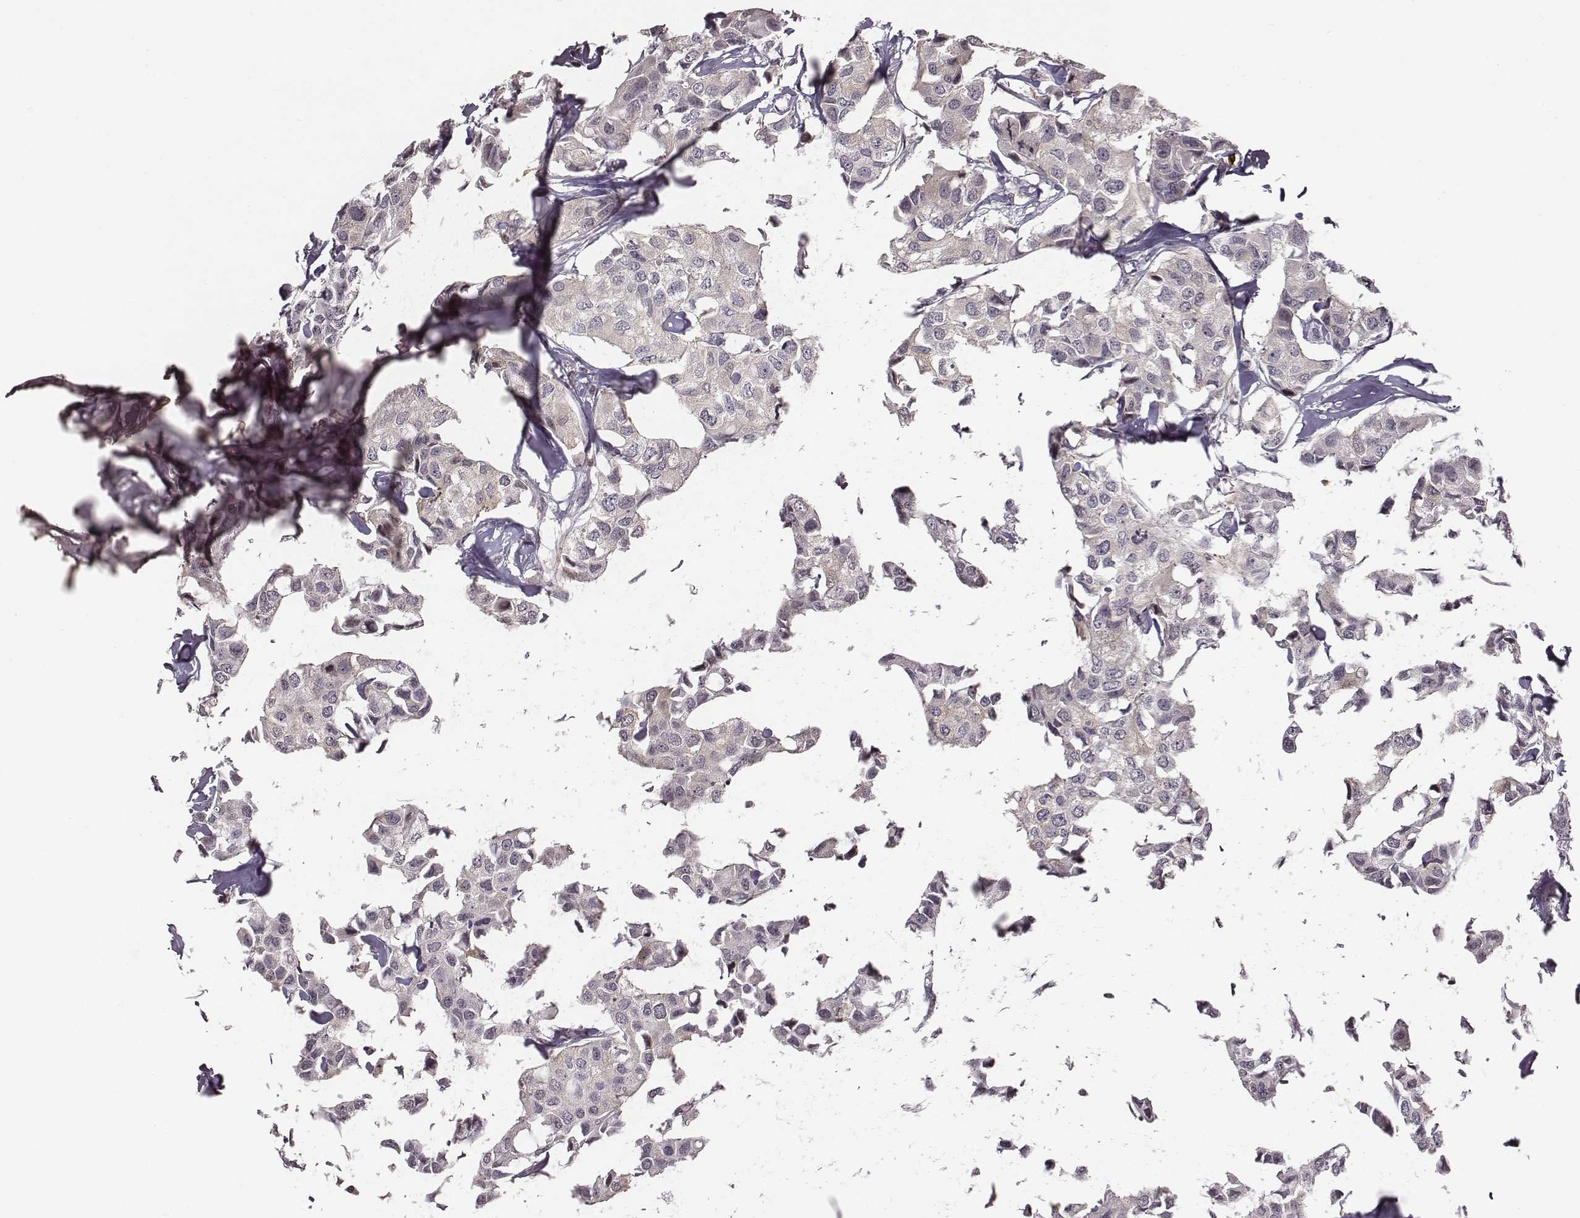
{"staining": {"intensity": "negative", "quantity": "none", "location": "none"}, "tissue": "breast cancer", "cell_type": "Tumor cells", "image_type": "cancer", "snomed": [{"axis": "morphology", "description": "Duct carcinoma"}, {"axis": "topography", "description": "Breast"}], "caption": "Immunohistochemistry photomicrograph of neoplastic tissue: human intraductal carcinoma (breast) stained with DAB shows no significant protein staining in tumor cells.", "gene": "GRM4", "patient": {"sex": "female", "age": 80}}